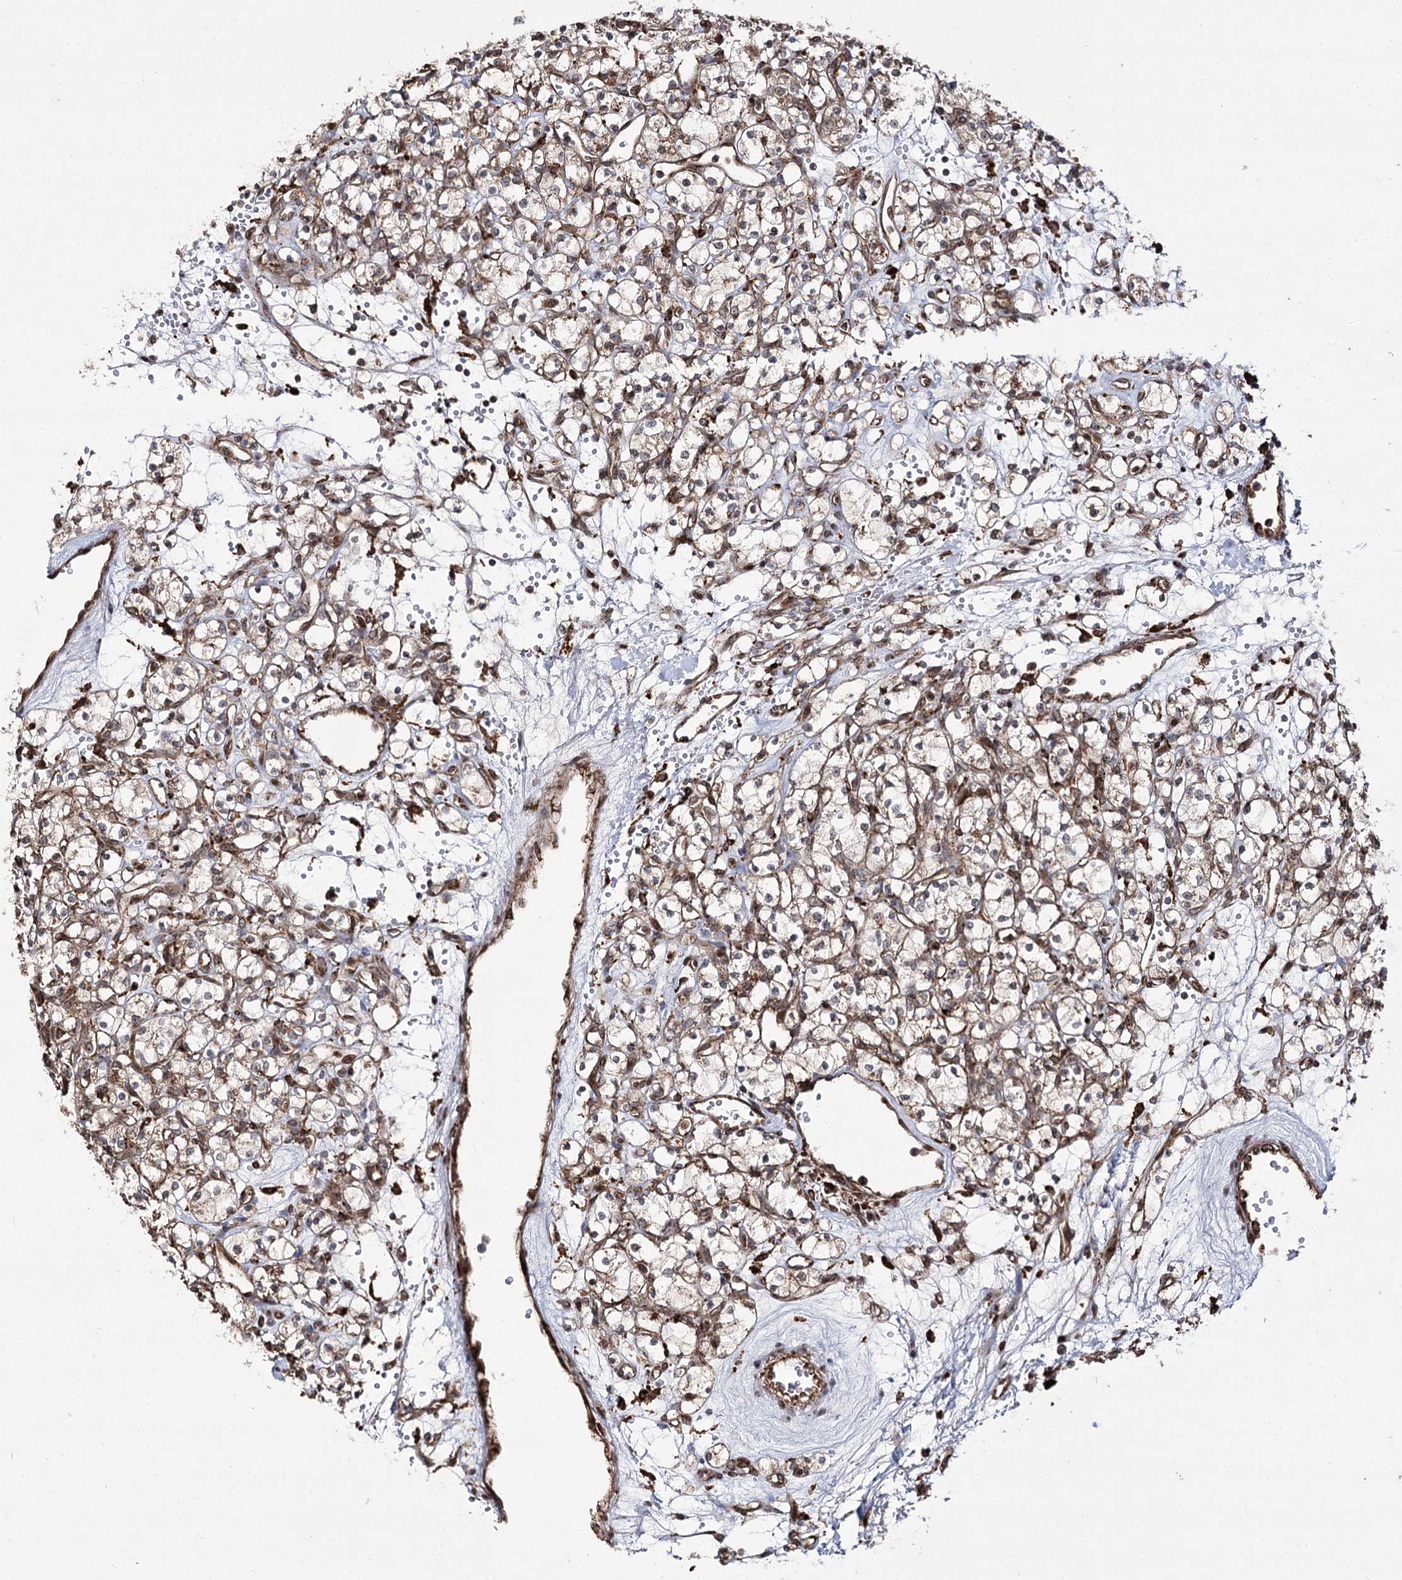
{"staining": {"intensity": "weak", "quantity": ">75%", "location": "cytoplasmic/membranous"}, "tissue": "renal cancer", "cell_type": "Tumor cells", "image_type": "cancer", "snomed": [{"axis": "morphology", "description": "Adenocarcinoma, NOS"}, {"axis": "topography", "description": "Kidney"}], "caption": "IHC image of neoplastic tissue: adenocarcinoma (renal) stained using IHC demonstrates low levels of weak protein expression localized specifically in the cytoplasmic/membranous of tumor cells, appearing as a cytoplasmic/membranous brown color.", "gene": "FANCL", "patient": {"sex": "female", "age": 59}}